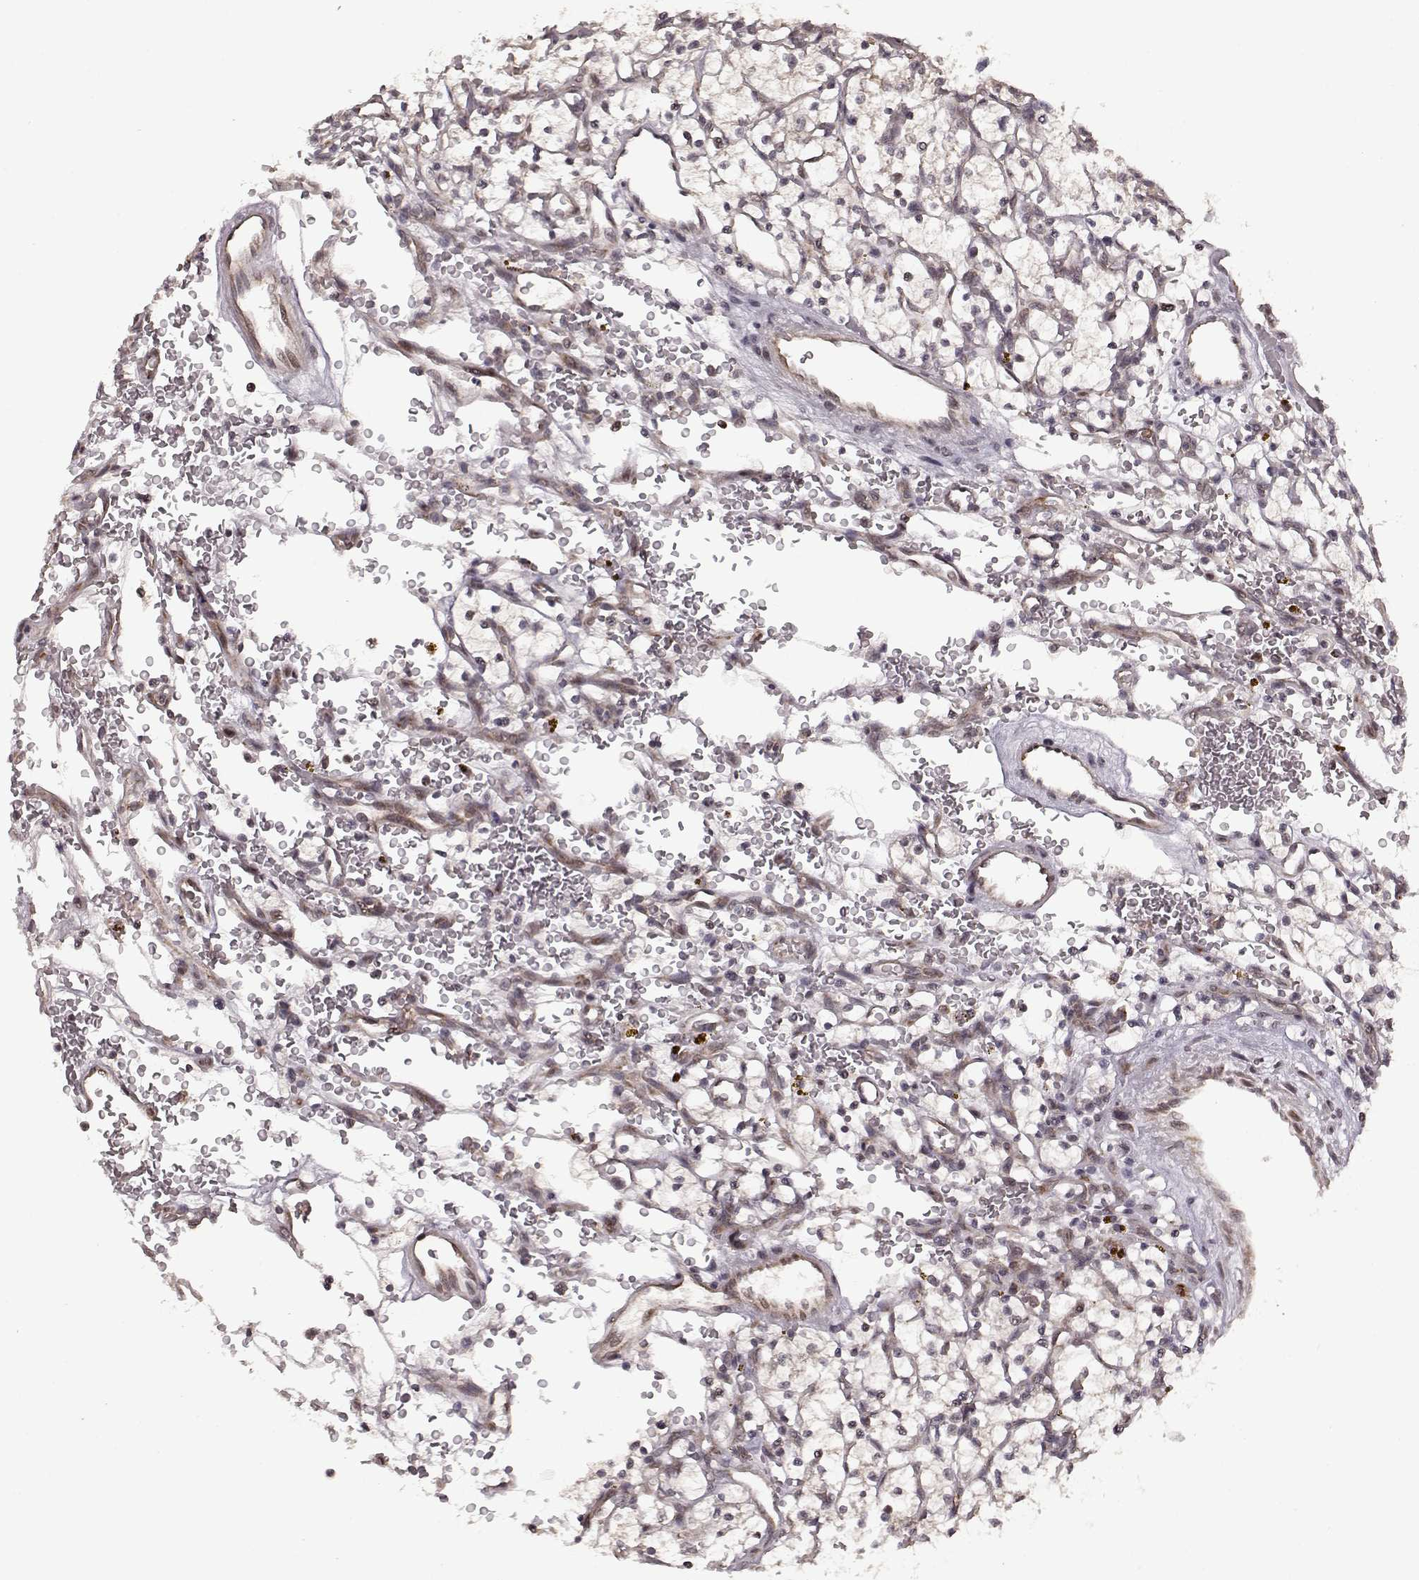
{"staining": {"intensity": "negative", "quantity": "none", "location": "none"}, "tissue": "renal cancer", "cell_type": "Tumor cells", "image_type": "cancer", "snomed": [{"axis": "morphology", "description": "Adenocarcinoma, NOS"}, {"axis": "topography", "description": "Kidney"}], "caption": "Protein analysis of renal cancer (adenocarcinoma) demonstrates no significant expression in tumor cells.", "gene": "ELOVL5", "patient": {"sex": "female", "age": 64}}